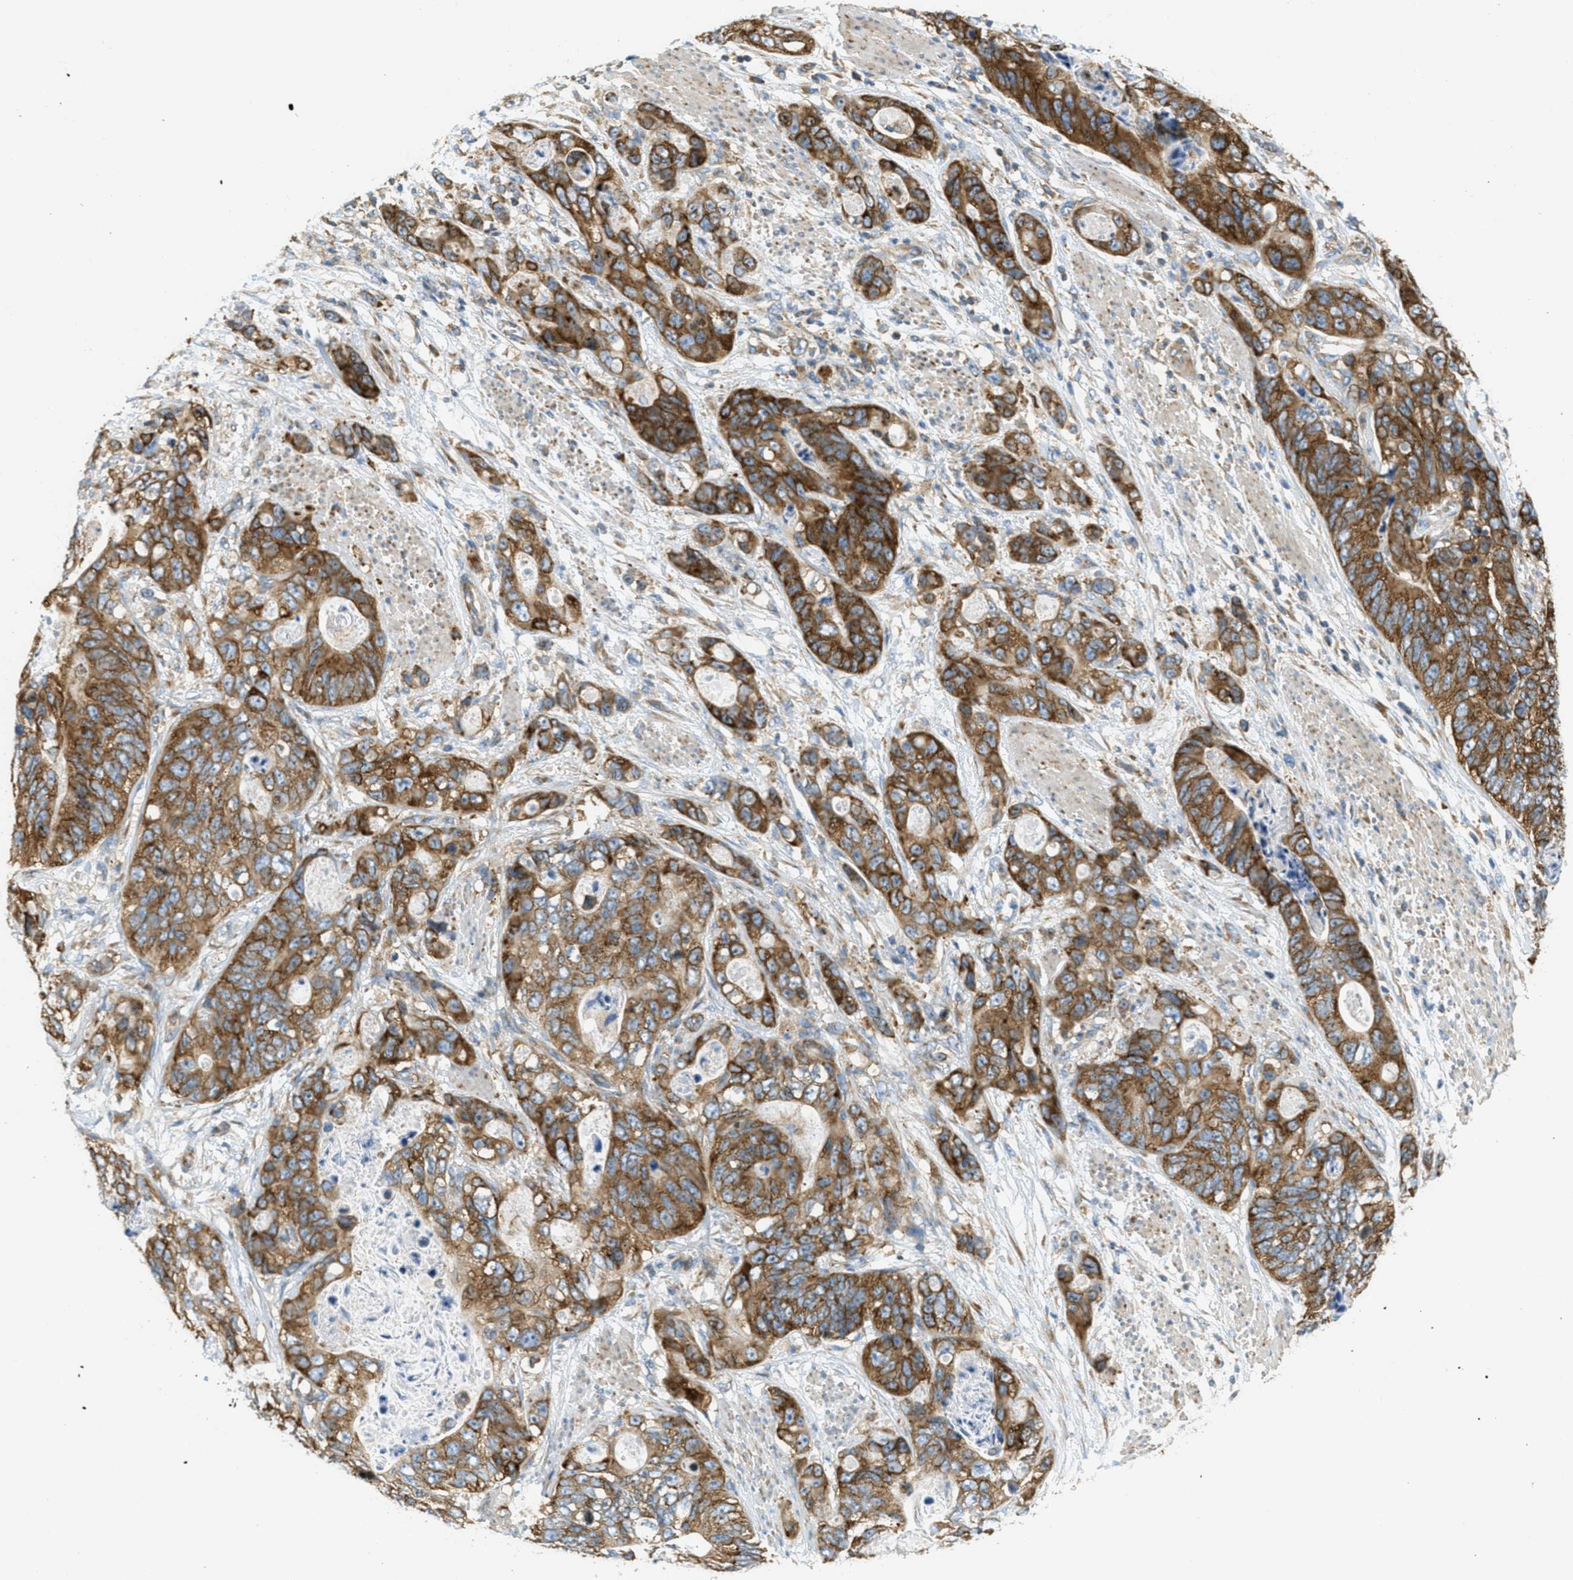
{"staining": {"intensity": "moderate", "quantity": ">75%", "location": "cytoplasmic/membranous"}, "tissue": "stomach cancer", "cell_type": "Tumor cells", "image_type": "cancer", "snomed": [{"axis": "morphology", "description": "Adenocarcinoma, NOS"}, {"axis": "topography", "description": "Stomach"}], "caption": "Protein staining exhibits moderate cytoplasmic/membranous expression in approximately >75% of tumor cells in adenocarcinoma (stomach). The protein is shown in brown color, while the nuclei are stained blue.", "gene": "ABCF1", "patient": {"sex": "female", "age": 89}}